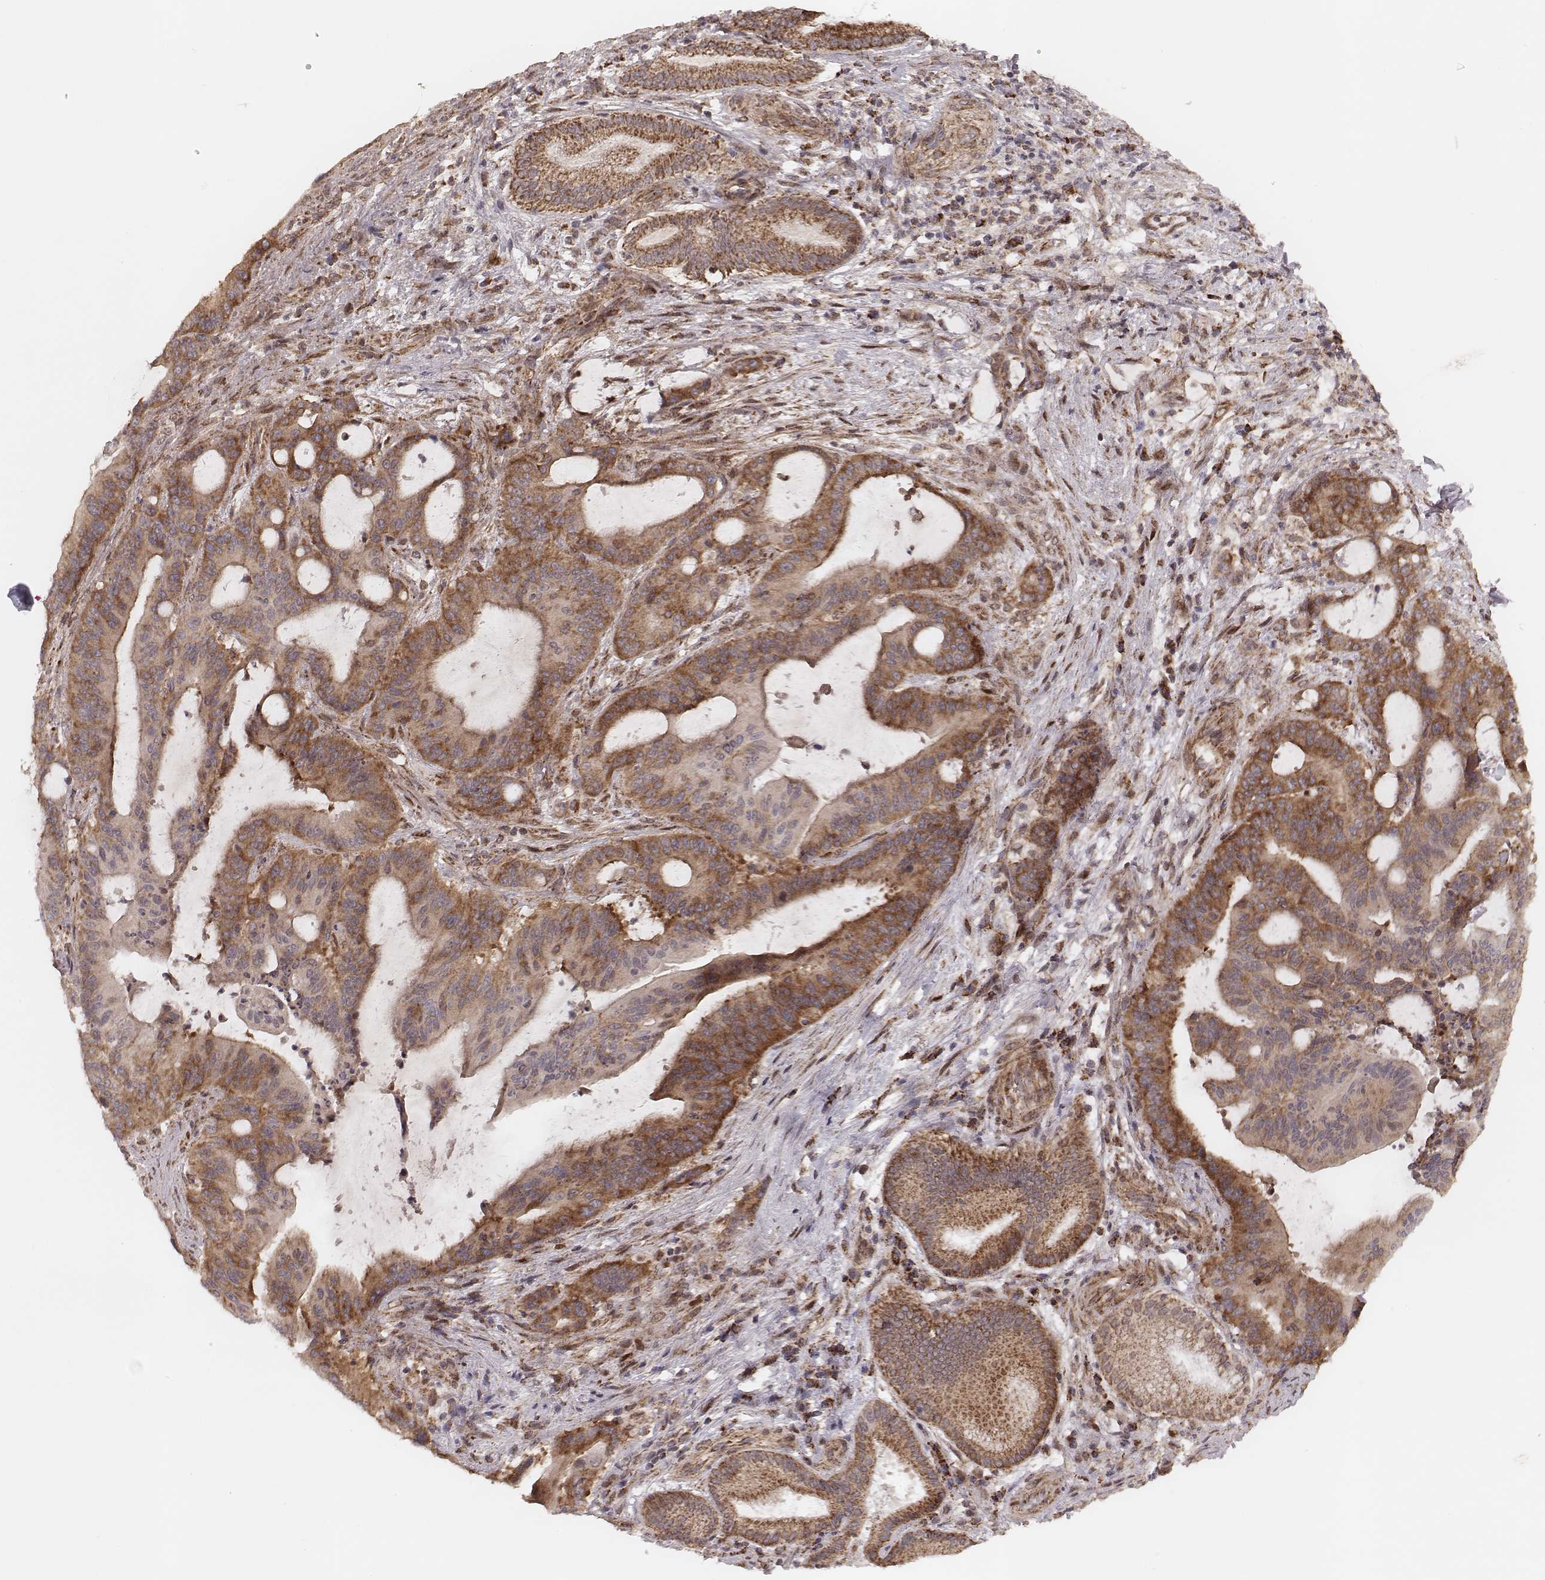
{"staining": {"intensity": "moderate", "quantity": ">75%", "location": "cytoplasmic/membranous"}, "tissue": "liver cancer", "cell_type": "Tumor cells", "image_type": "cancer", "snomed": [{"axis": "morphology", "description": "Cholangiocarcinoma"}, {"axis": "topography", "description": "Liver"}], "caption": "Liver cholangiocarcinoma stained for a protein exhibits moderate cytoplasmic/membranous positivity in tumor cells.", "gene": "NDUFA7", "patient": {"sex": "female", "age": 73}}